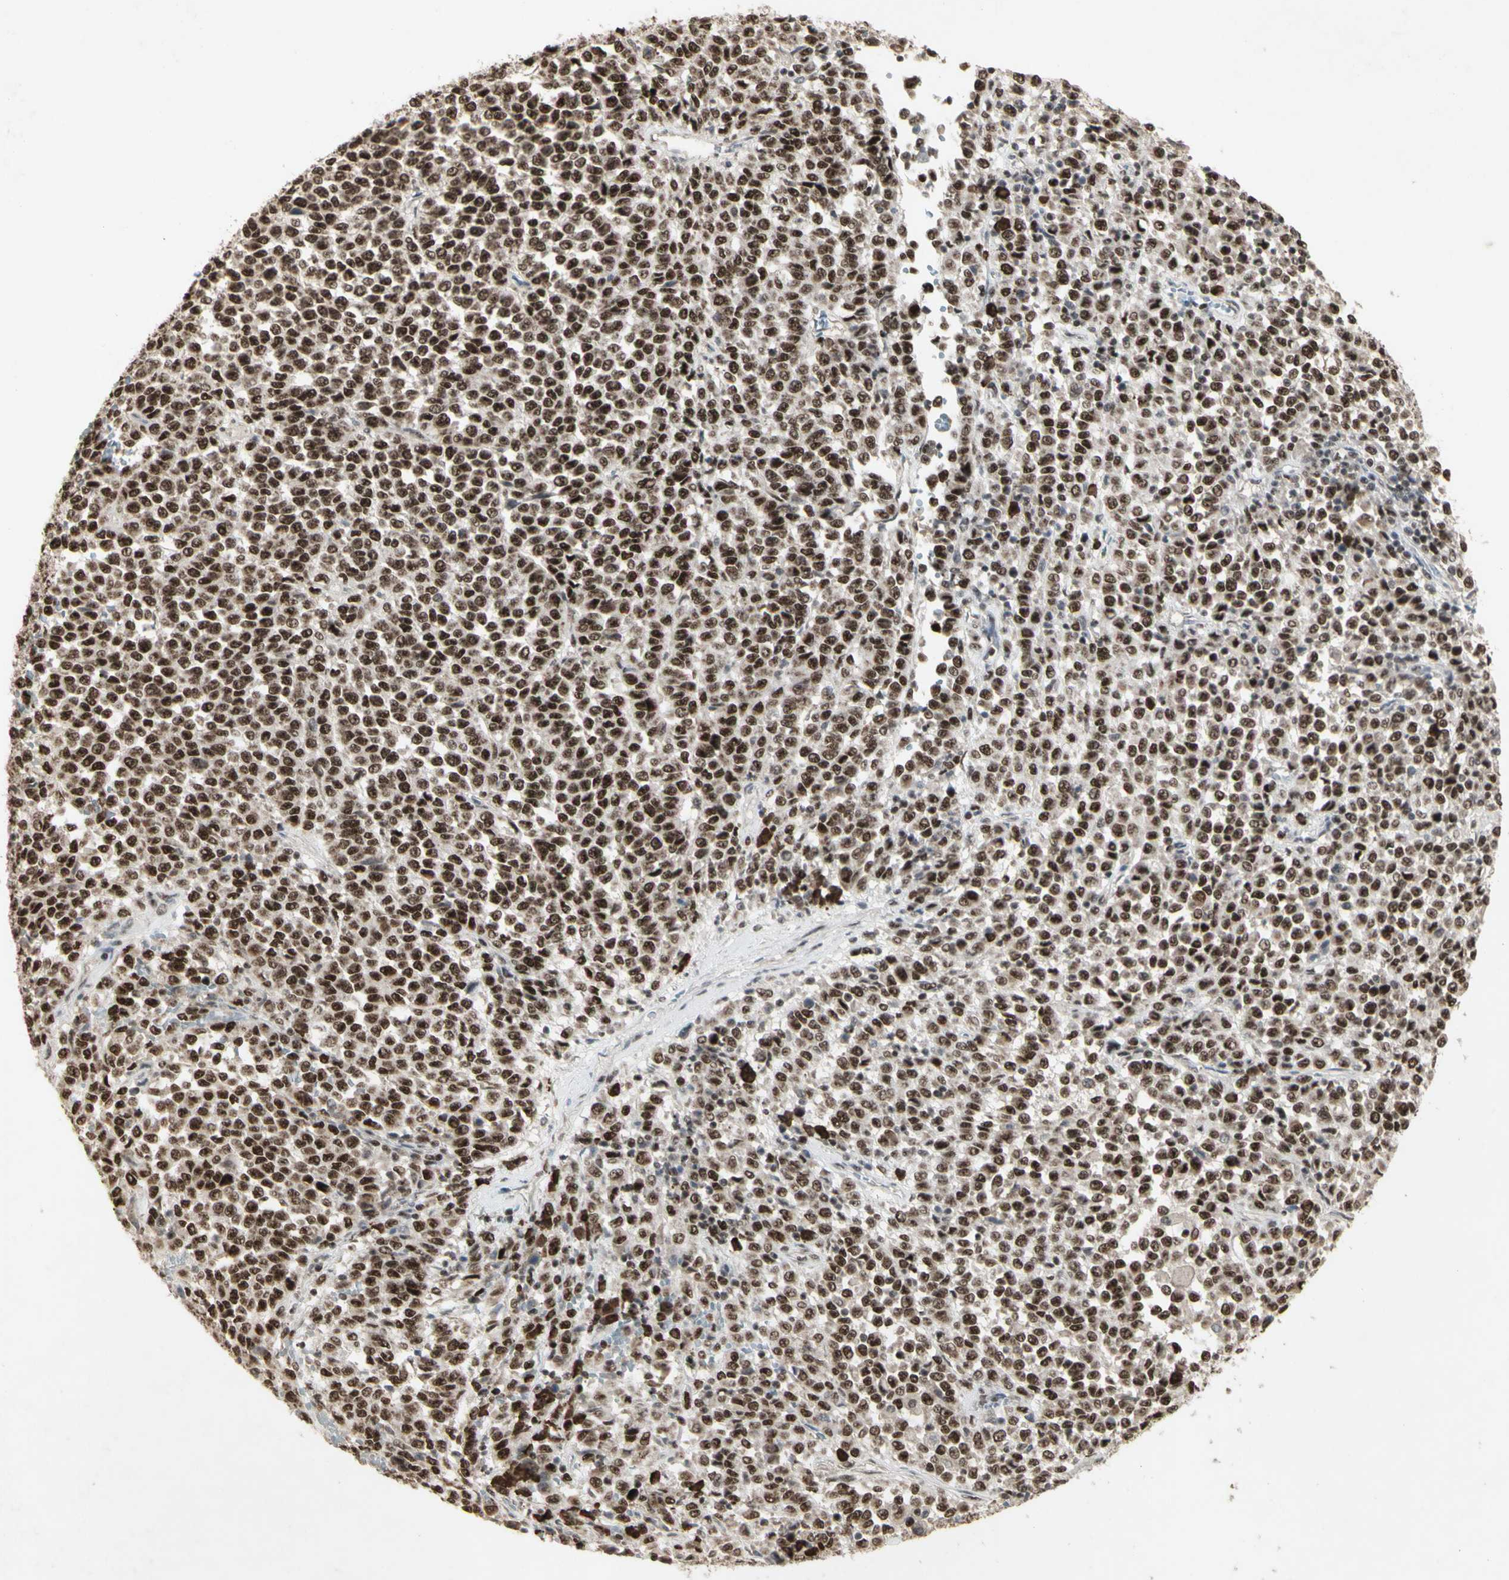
{"staining": {"intensity": "strong", "quantity": ">75%", "location": "nuclear"}, "tissue": "melanoma", "cell_type": "Tumor cells", "image_type": "cancer", "snomed": [{"axis": "morphology", "description": "Malignant melanoma, Metastatic site"}, {"axis": "topography", "description": "Pancreas"}], "caption": "Protein expression analysis of malignant melanoma (metastatic site) displays strong nuclear staining in approximately >75% of tumor cells. The staining is performed using DAB brown chromogen to label protein expression. The nuclei are counter-stained blue using hematoxylin.", "gene": "CCNT1", "patient": {"sex": "female", "age": 30}}